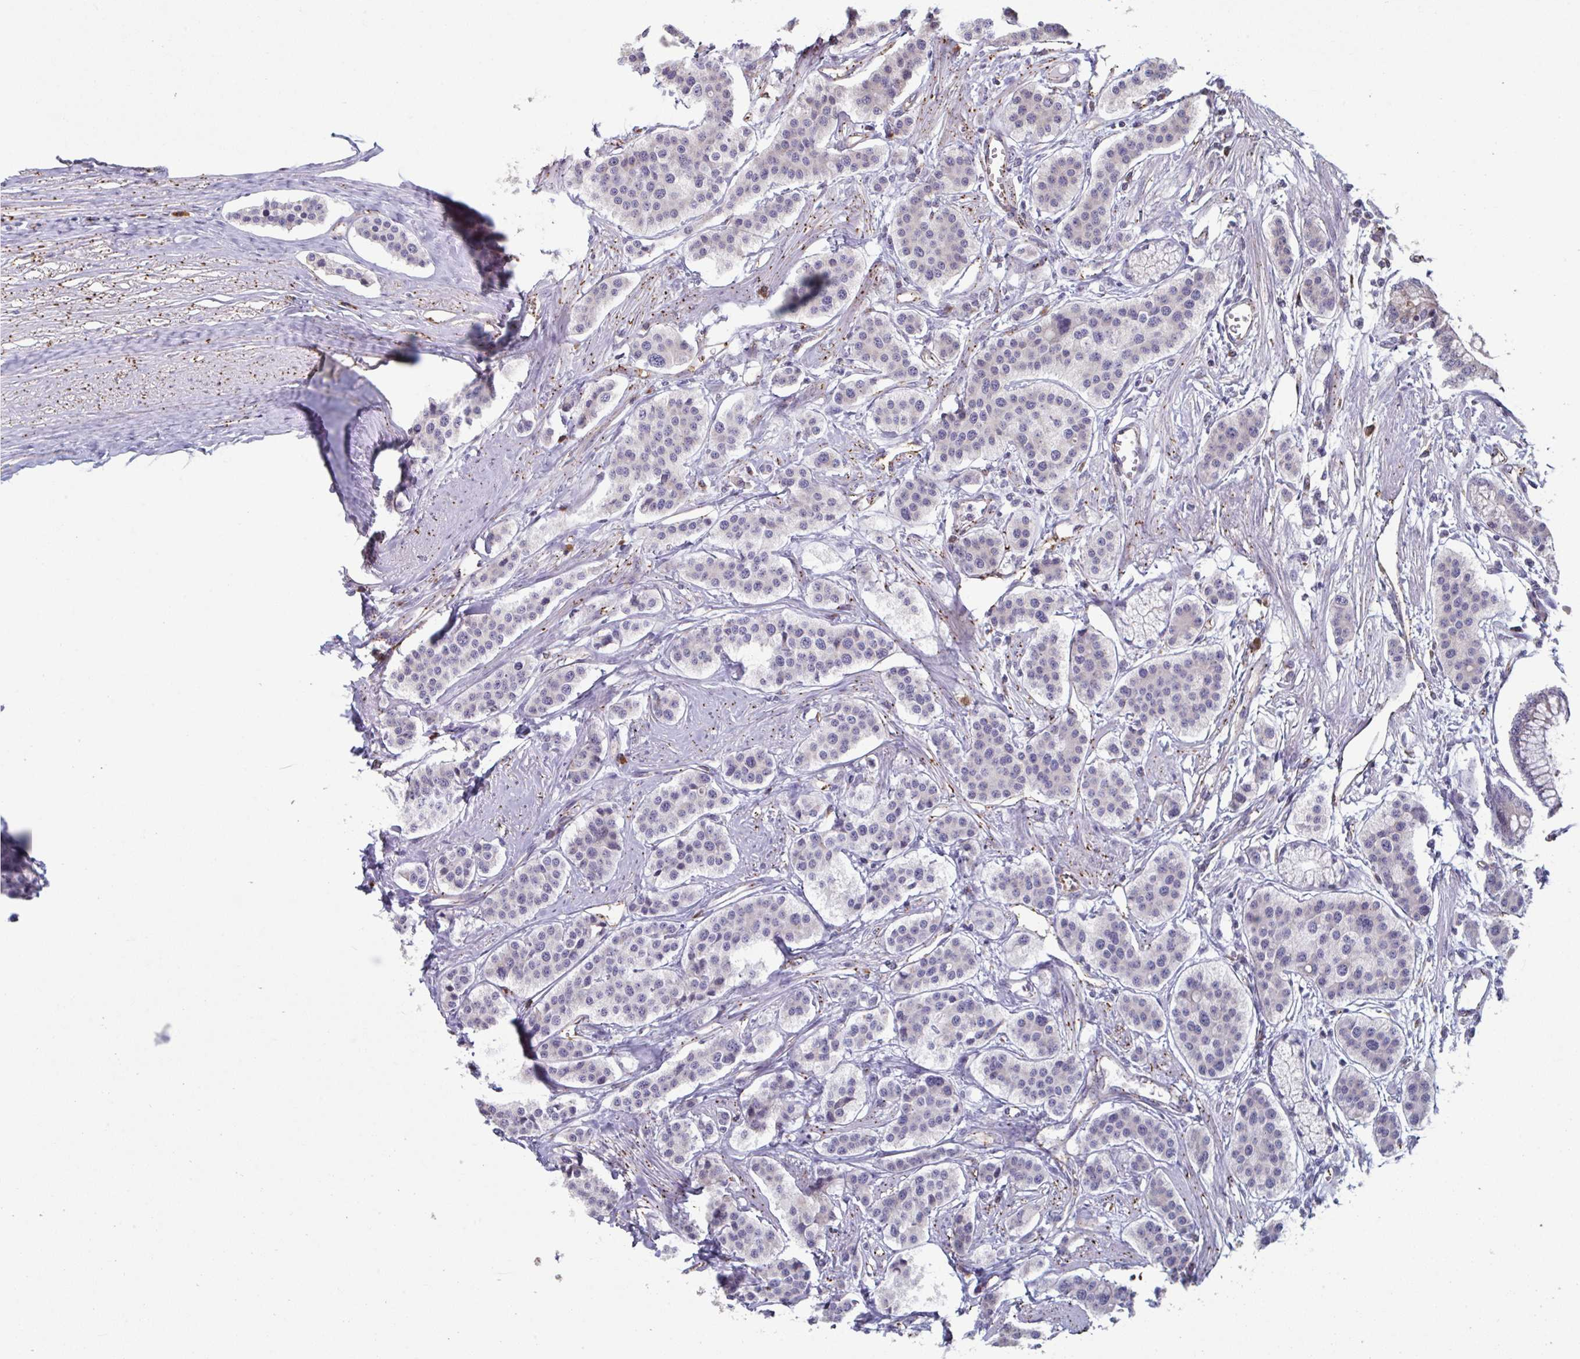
{"staining": {"intensity": "negative", "quantity": "none", "location": "none"}, "tissue": "carcinoid", "cell_type": "Tumor cells", "image_type": "cancer", "snomed": [{"axis": "morphology", "description": "Carcinoid, malignant, NOS"}, {"axis": "topography", "description": "Small intestine"}], "caption": "Immunohistochemistry (IHC) image of neoplastic tissue: malignant carcinoid stained with DAB (3,3'-diaminobenzidine) displays no significant protein staining in tumor cells. Nuclei are stained in blue.", "gene": "TNFSF10", "patient": {"sex": "male", "age": 60}}